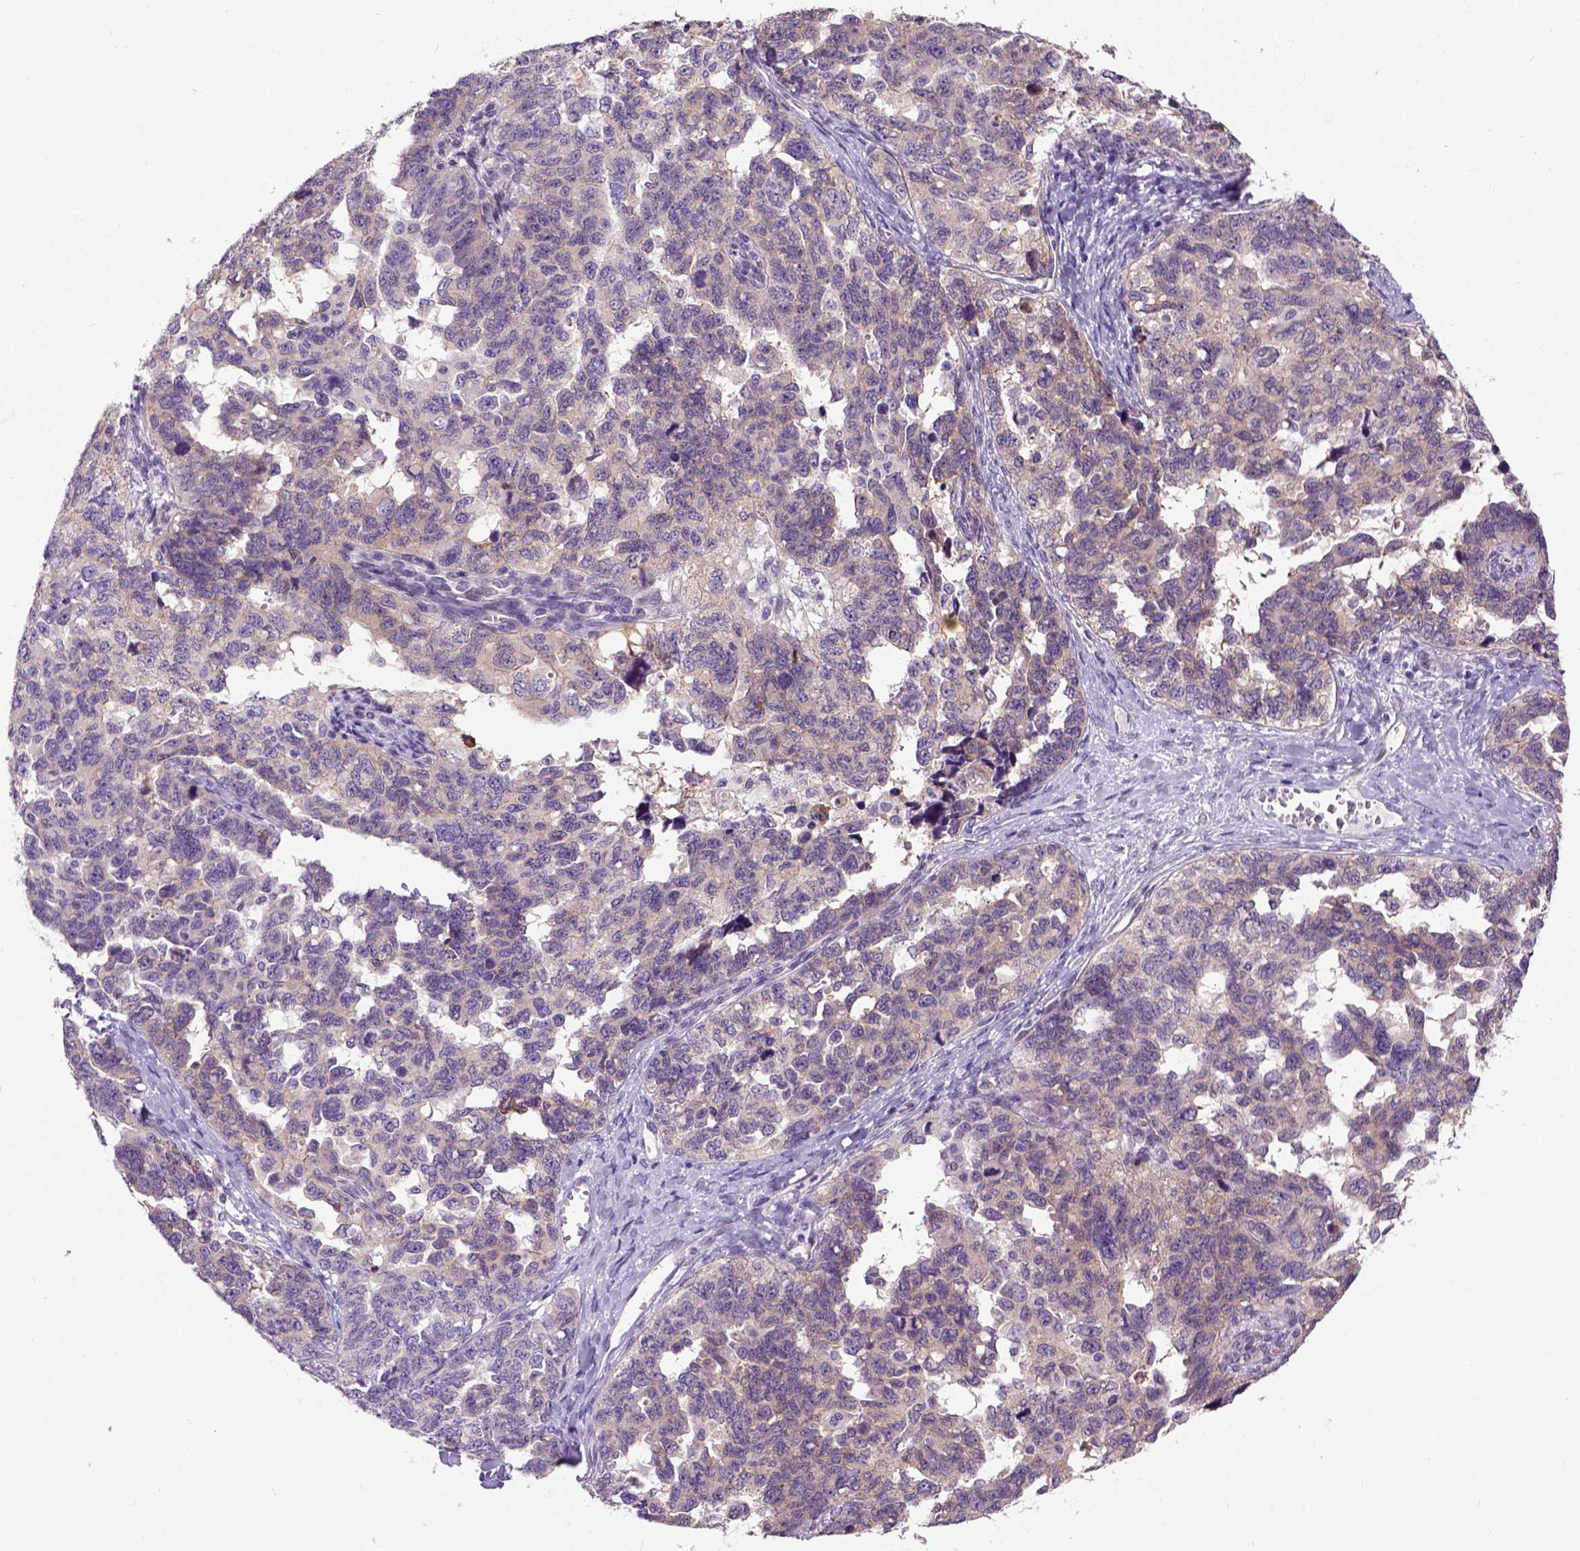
{"staining": {"intensity": "weak", "quantity": ">75%", "location": "cytoplasmic/membranous"}, "tissue": "ovarian cancer", "cell_type": "Tumor cells", "image_type": "cancer", "snomed": [{"axis": "morphology", "description": "Cystadenocarcinoma, serous, NOS"}, {"axis": "topography", "description": "Ovary"}], "caption": "A low amount of weak cytoplasmic/membranous staining is identified in approximately >75% of tumor cells in serous cystadenocarcinoma (ovarian) tissue.", "gene": "NEK5", "patient": {"sex": "female", "age": 69}}